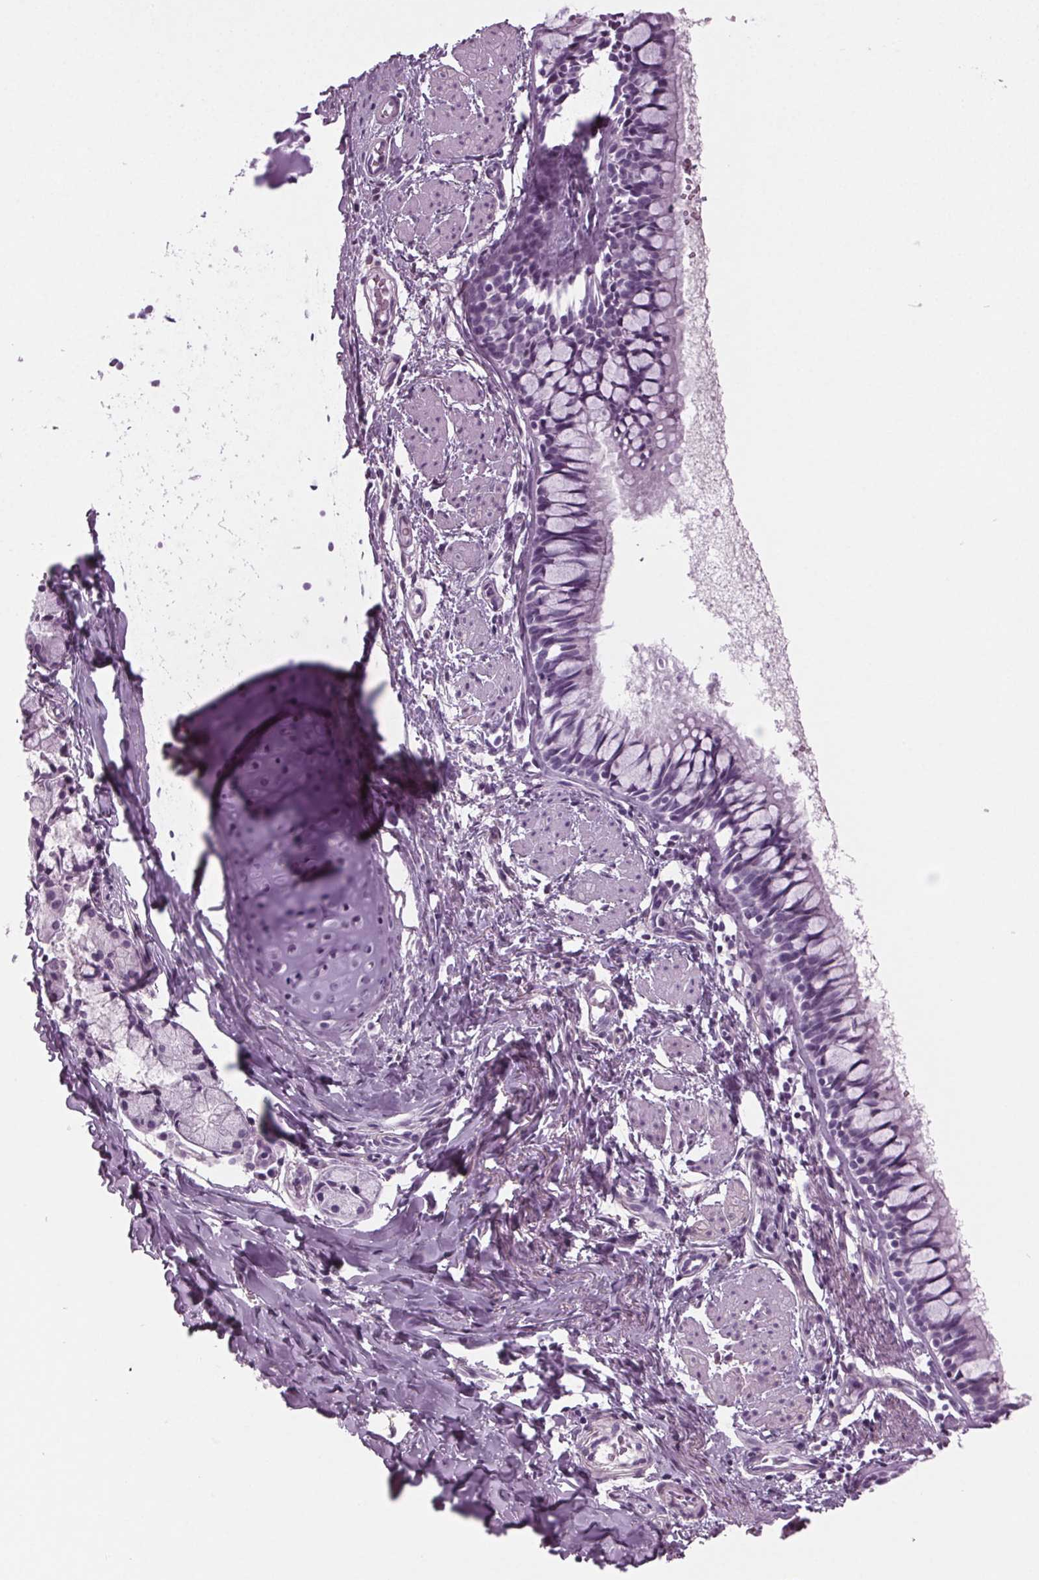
{"staining": {"intensity": "negative", "quantity": "none", "location": "none"}, "tissue": "bronchus", "cell_type": "Respiratory epithelial cells", "image_type": "normal", "snomed": [{"axis": "morphology", "description": "Normal tissue, NOS"}, {"axis": "topography", "description": "Bronchus"}], "caption": "An immunohistochemistry image of benign bronchus is shown. There is no staining in respiratory epithelial cells of bronchus. Nuclei are stained in blue.", "gene": "BHLHE22", "patient": {"sex": "male", "age": 1}}